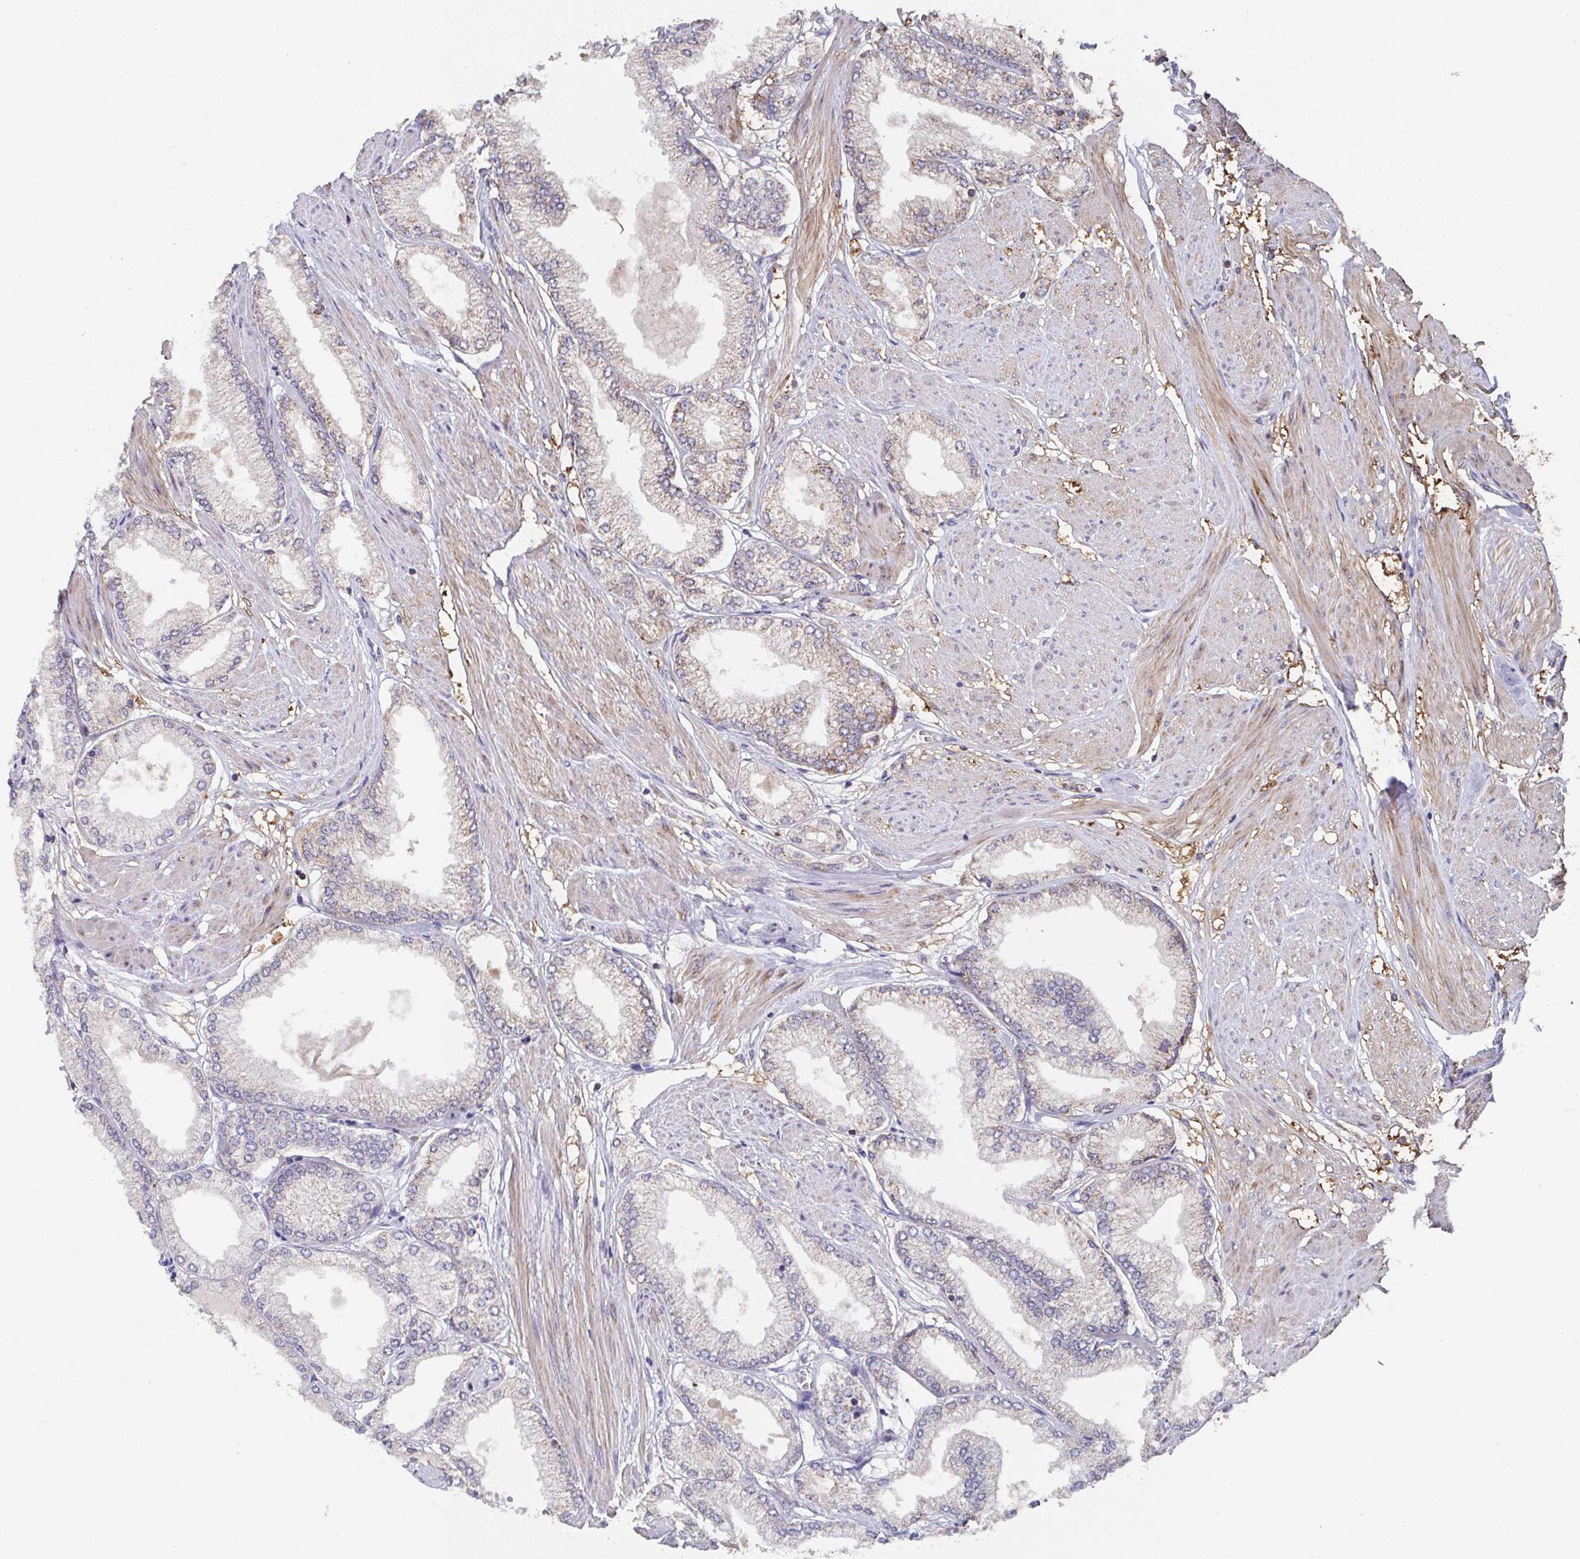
{"staining": {"intensity": "weak", "quantity": "25%-75%", "location": "cytoplasmic/membranous"}, "tissue": "prostate cancer", "cell_type": "Tumor cells", "image_type": "cancer", "snomed": [{"axis": "morphology", "description": "Adenocarcinoma, High grade"}, {"axis": "topography", "description": "Prostate"}], "caption": "Protein expression analysis of adenocarcinoma (high-grade) (prostate) shows weak cytoplasmic/membranous positivity in about 25%-75% of tumor cells. (Brightfield microscopy of DAB IHC at high magnification).", "gene": "MT-ND3", "patient": {"sex": "male", "age": 68}}